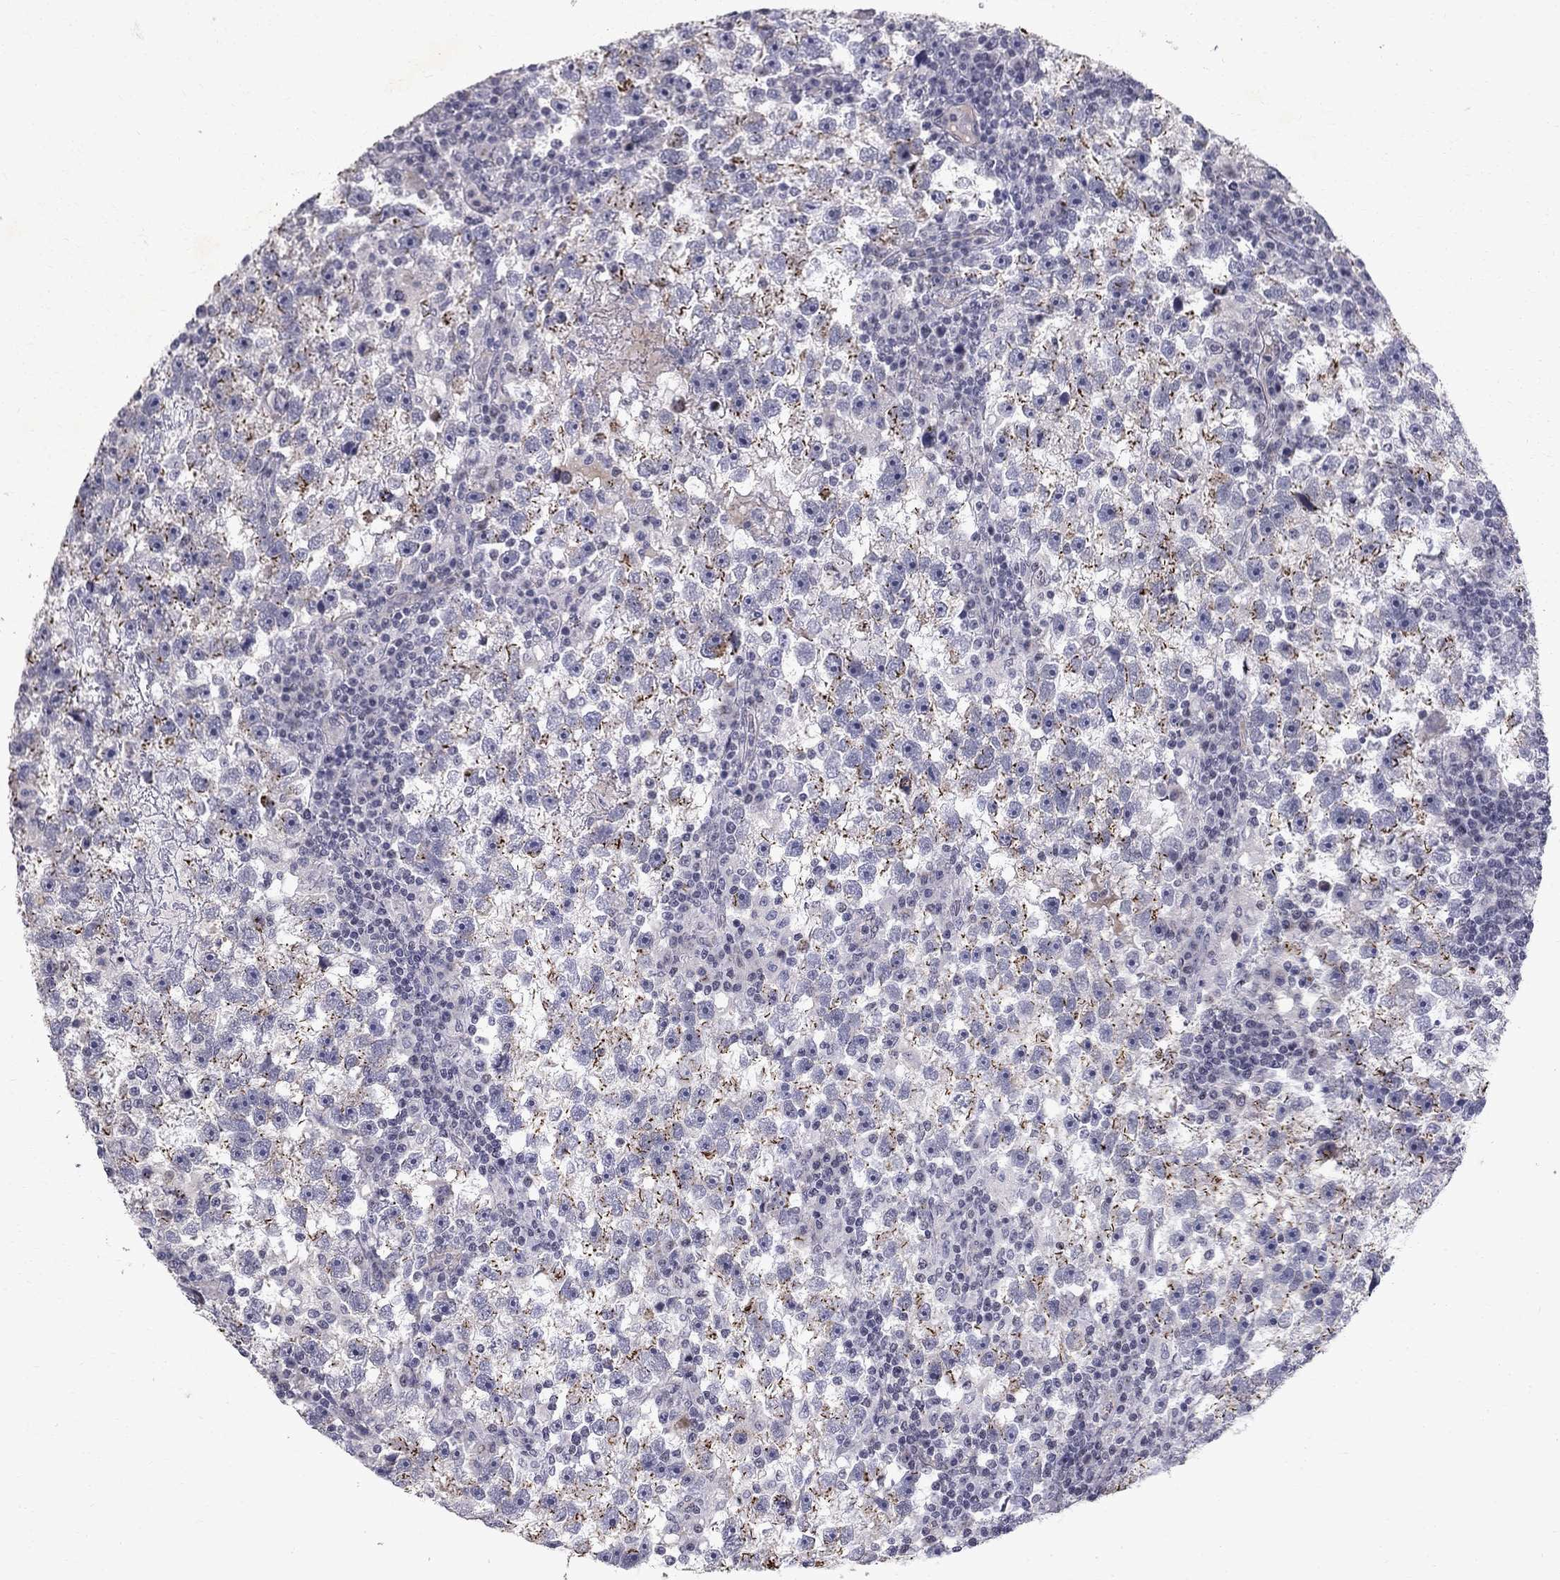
{"staining": {"intensity": "moderate", "quantity": "25%-75%", "location": "cytoplasmic/membranous"}, "tissue": "testis cancer", "cell_type": "Tumor cells", "image_type": "cancer", "snomed": [{"axis": "morphology", "description": "Seminoma, NOS"}, {"axis": "topography", "description": "Testis"}], "caption": "Human testis cancer (seminoma) stained with a brown dye reveals moderate cytoplasmic/membranous positive staining in about 25%-75% of tumor cells.", "gene": "CLIC6", "patient": {"sex": "male", "age": 47}}